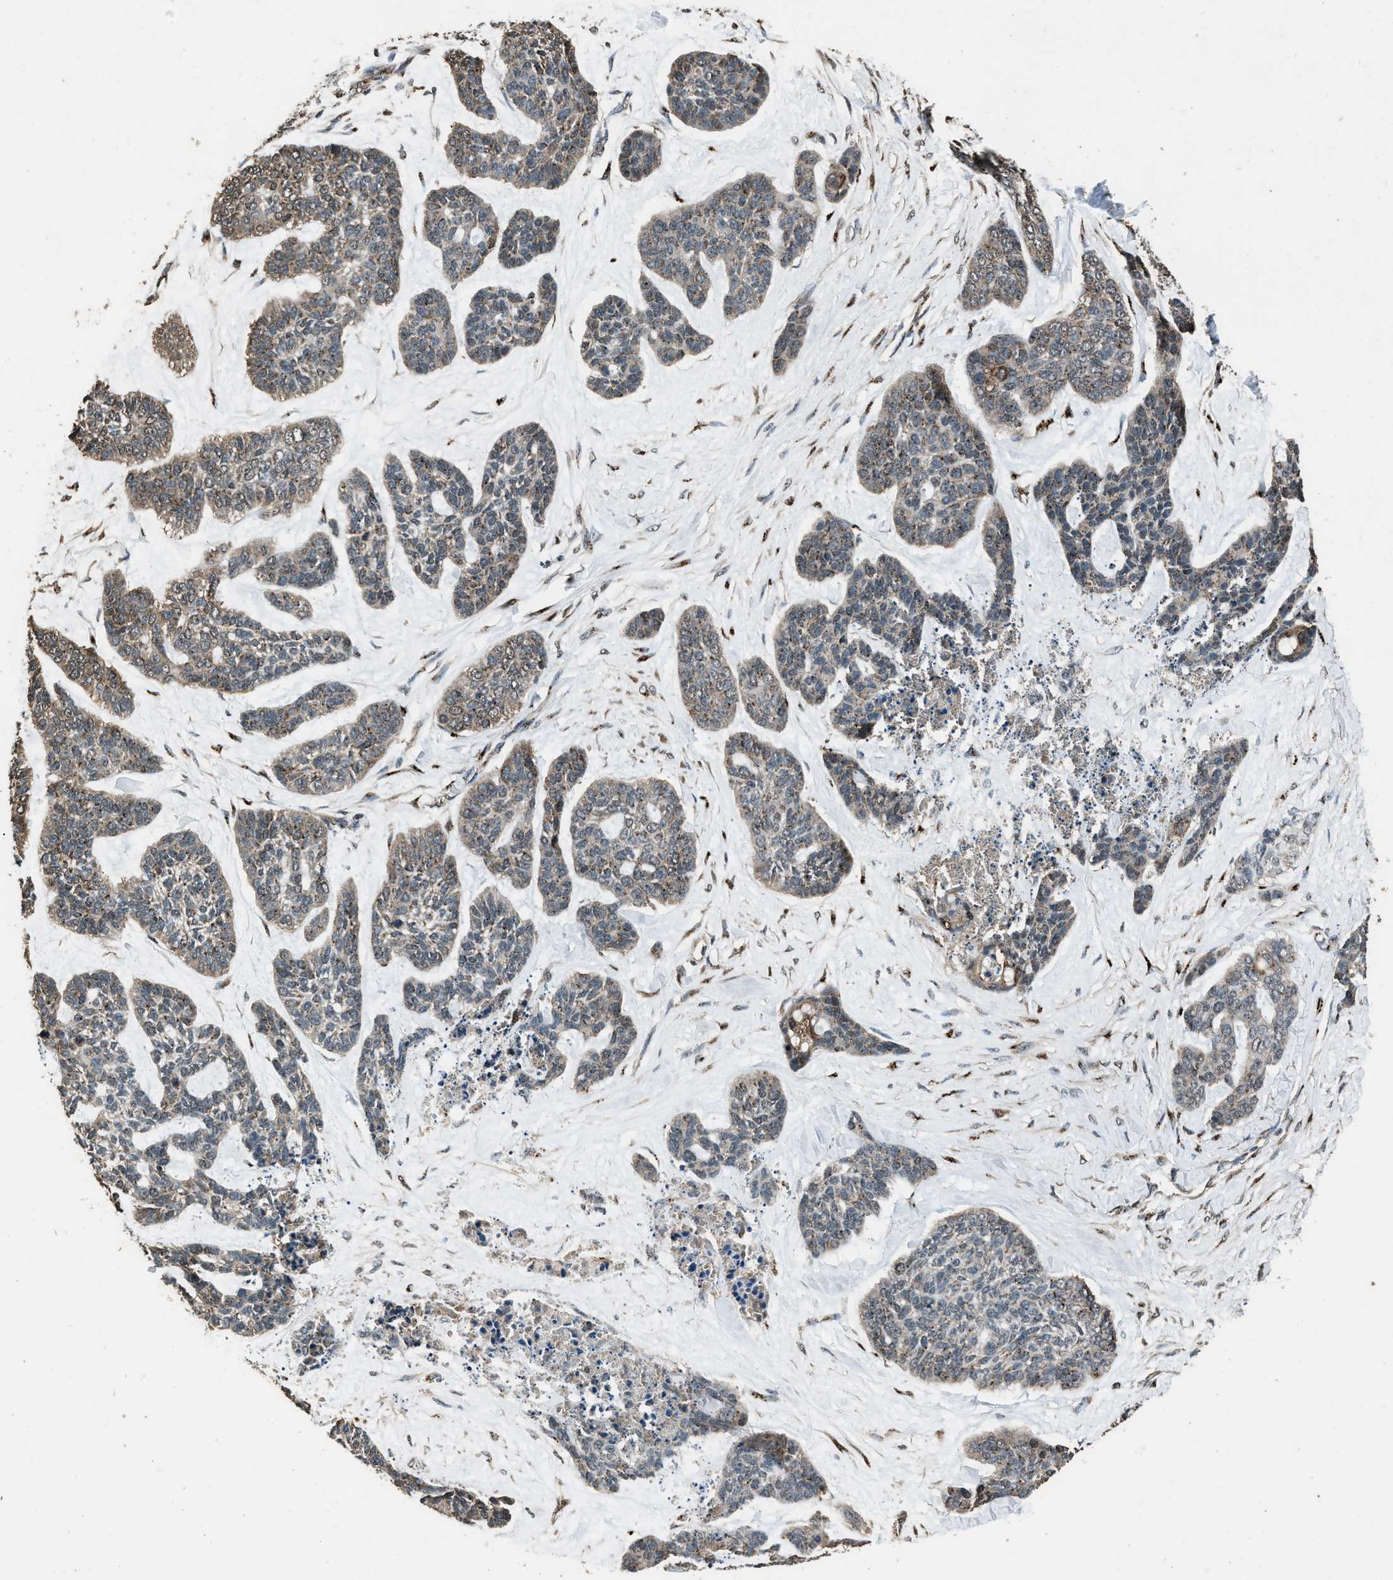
{"staining": {"intensity": "weak", "quantity": "25%-75%", "location": "cytoplasmic/membranous"}, "tissue": "skin cancer", "cell_type": "Tumor cells", "image_type": "cancer", "snomed": [{"axis": "morphology", "description": "Basal cell carcinoma"}, {"axis": "topography", "description": "Skin"}], "caption": "Protein analysis of basal cell carcinoma (skin) tissue reveals weak cytoplasmic/membranous positivity in about 25%-75% of tumor cells. (brown staining indicates protein expression, while blue staining denotes nuclei).", "gene": "SLC38A10", "patient": {"sex": "female", "age": 64}}